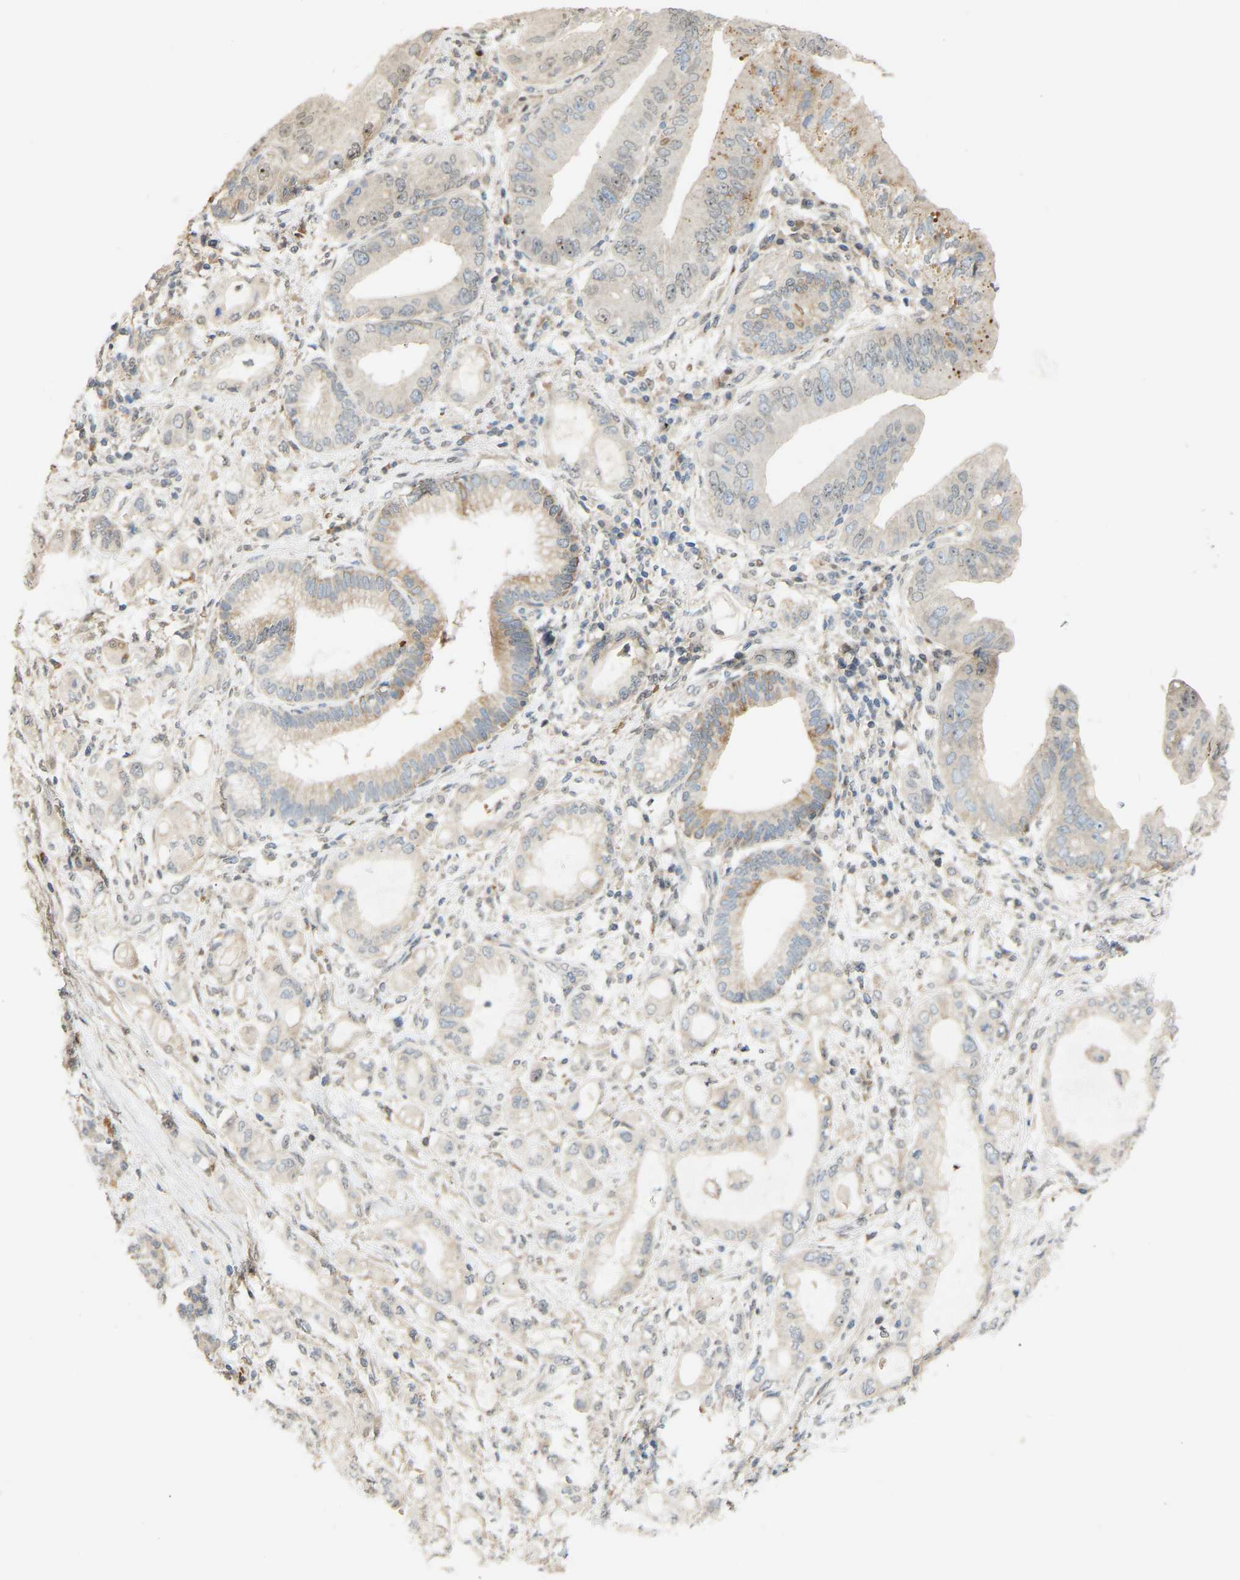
{"staining": {"intensity": "weak", "quantity": "<25%", "location": "cytoplasmic/membranous"}, "tissue": "pancreatic cancer", "cell_type": "Tumor cells", "image_type": "cancer", "snomed": [{"axis": "morphology", "description": "Adenocarcinoma, NOS"}, {"axis": "topography", "description": "Pancreas"}], "caption": "Pancreatic cancer (adenocarcinoma) stained for a protein using immunohistochemistry (IHC) demonstrates no expression tumor cells.", "gene": "PTPN4", "patient": {"sex": "female", "age": 56}}